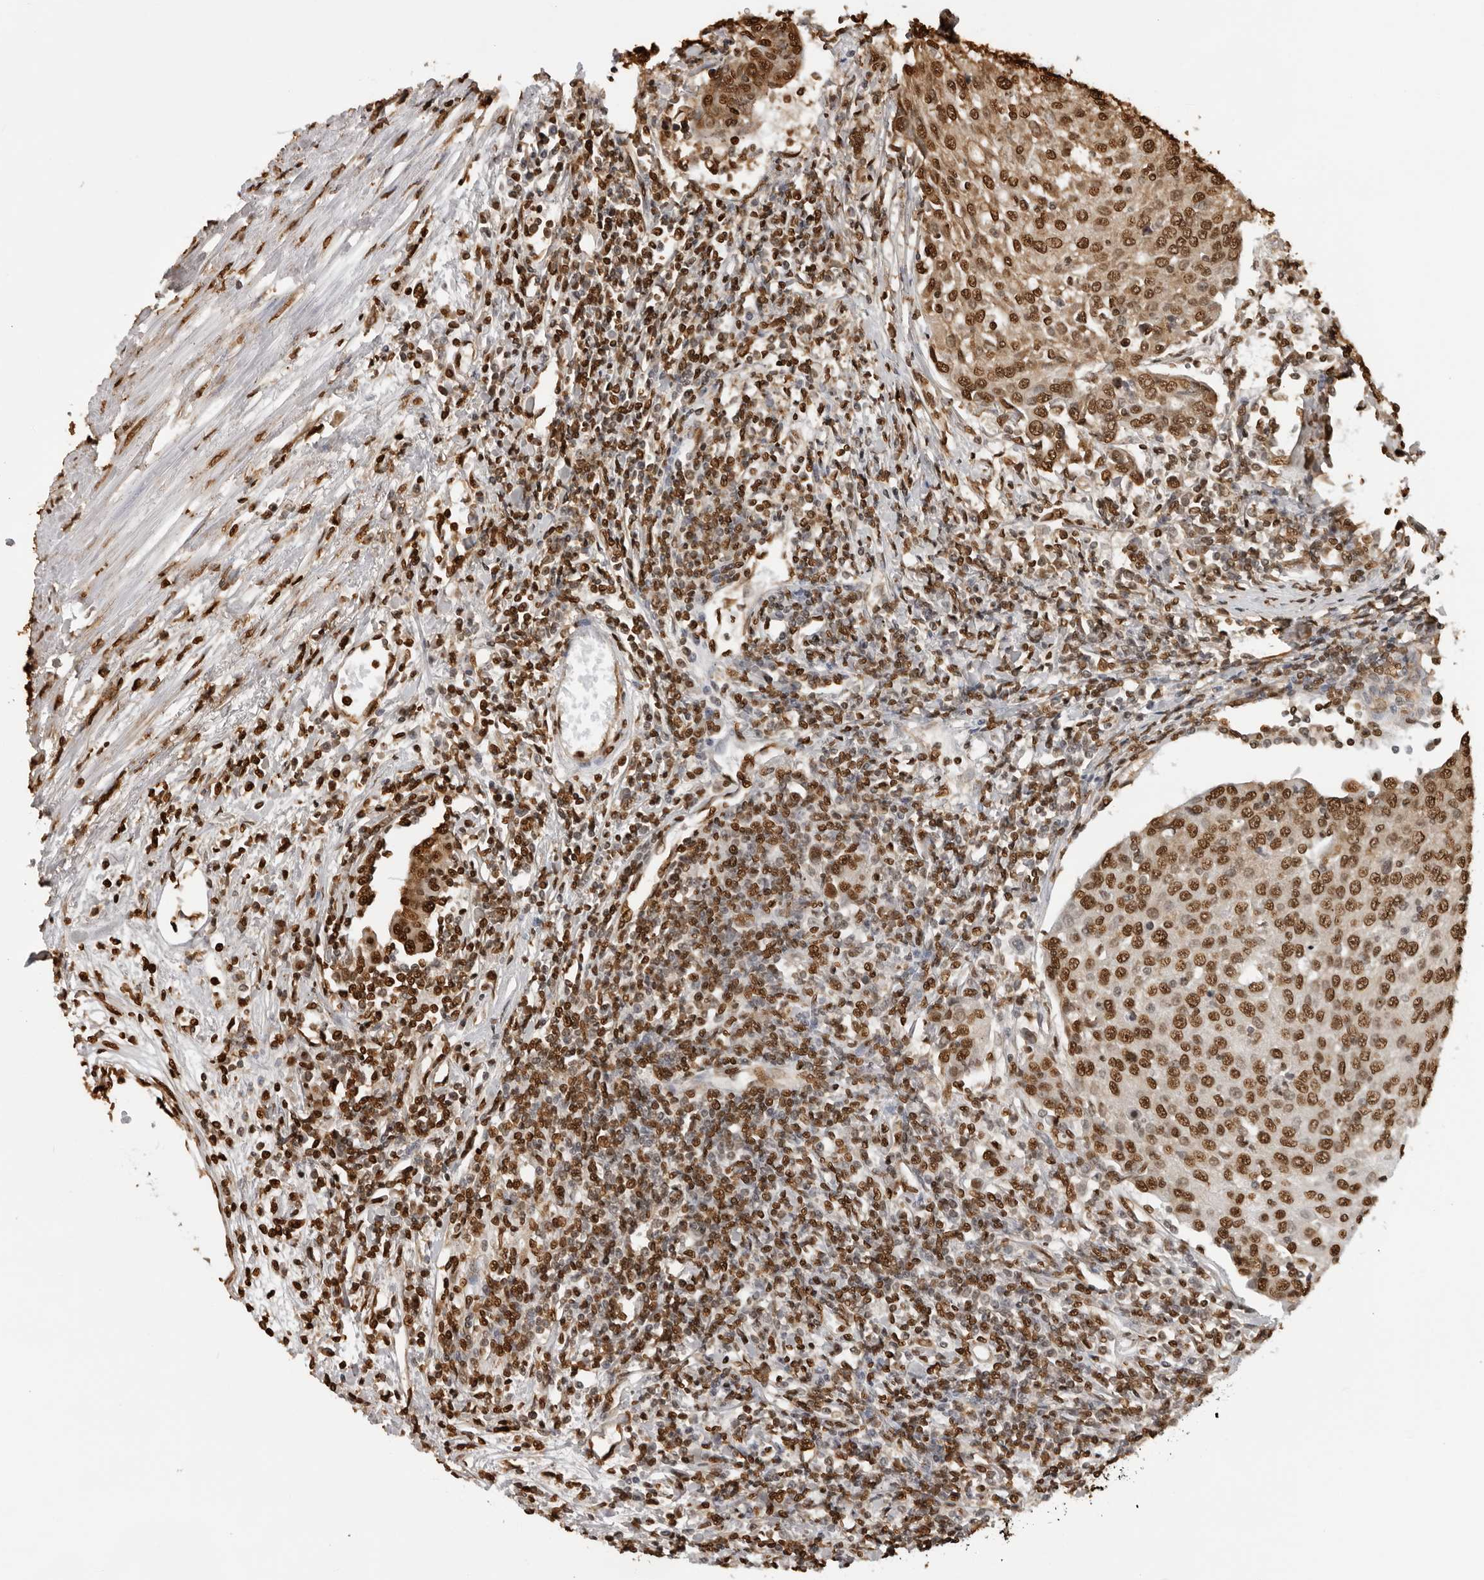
{"staining": {"intensity": "strong", "quantity": ">75%", "location": "nuclear"}, "tissue": "urothelial cancer", "cell_type": "Tumor cells", "image_type": "cancer", "snomed": [{"axis": "morphology", "description": "Urothelial carcinoma, High grade"}, {"axis": "topography", "description": "Urinary bladder"}], "caption": "The image displays immunohistochemical staining of high-grade urothelial carcinoma. There is strong nuclear staining is appreciated in about >75% of tumor cells. The staining was performed using DAB (3,3'-diaminobenzidine) to visualize the protein expression in brown, while the nuclei were stained in blue with hematoxylin (Magnification: 20x).", "gene": "ZFP91", "patient": {"sex": "female", "age": 85}}